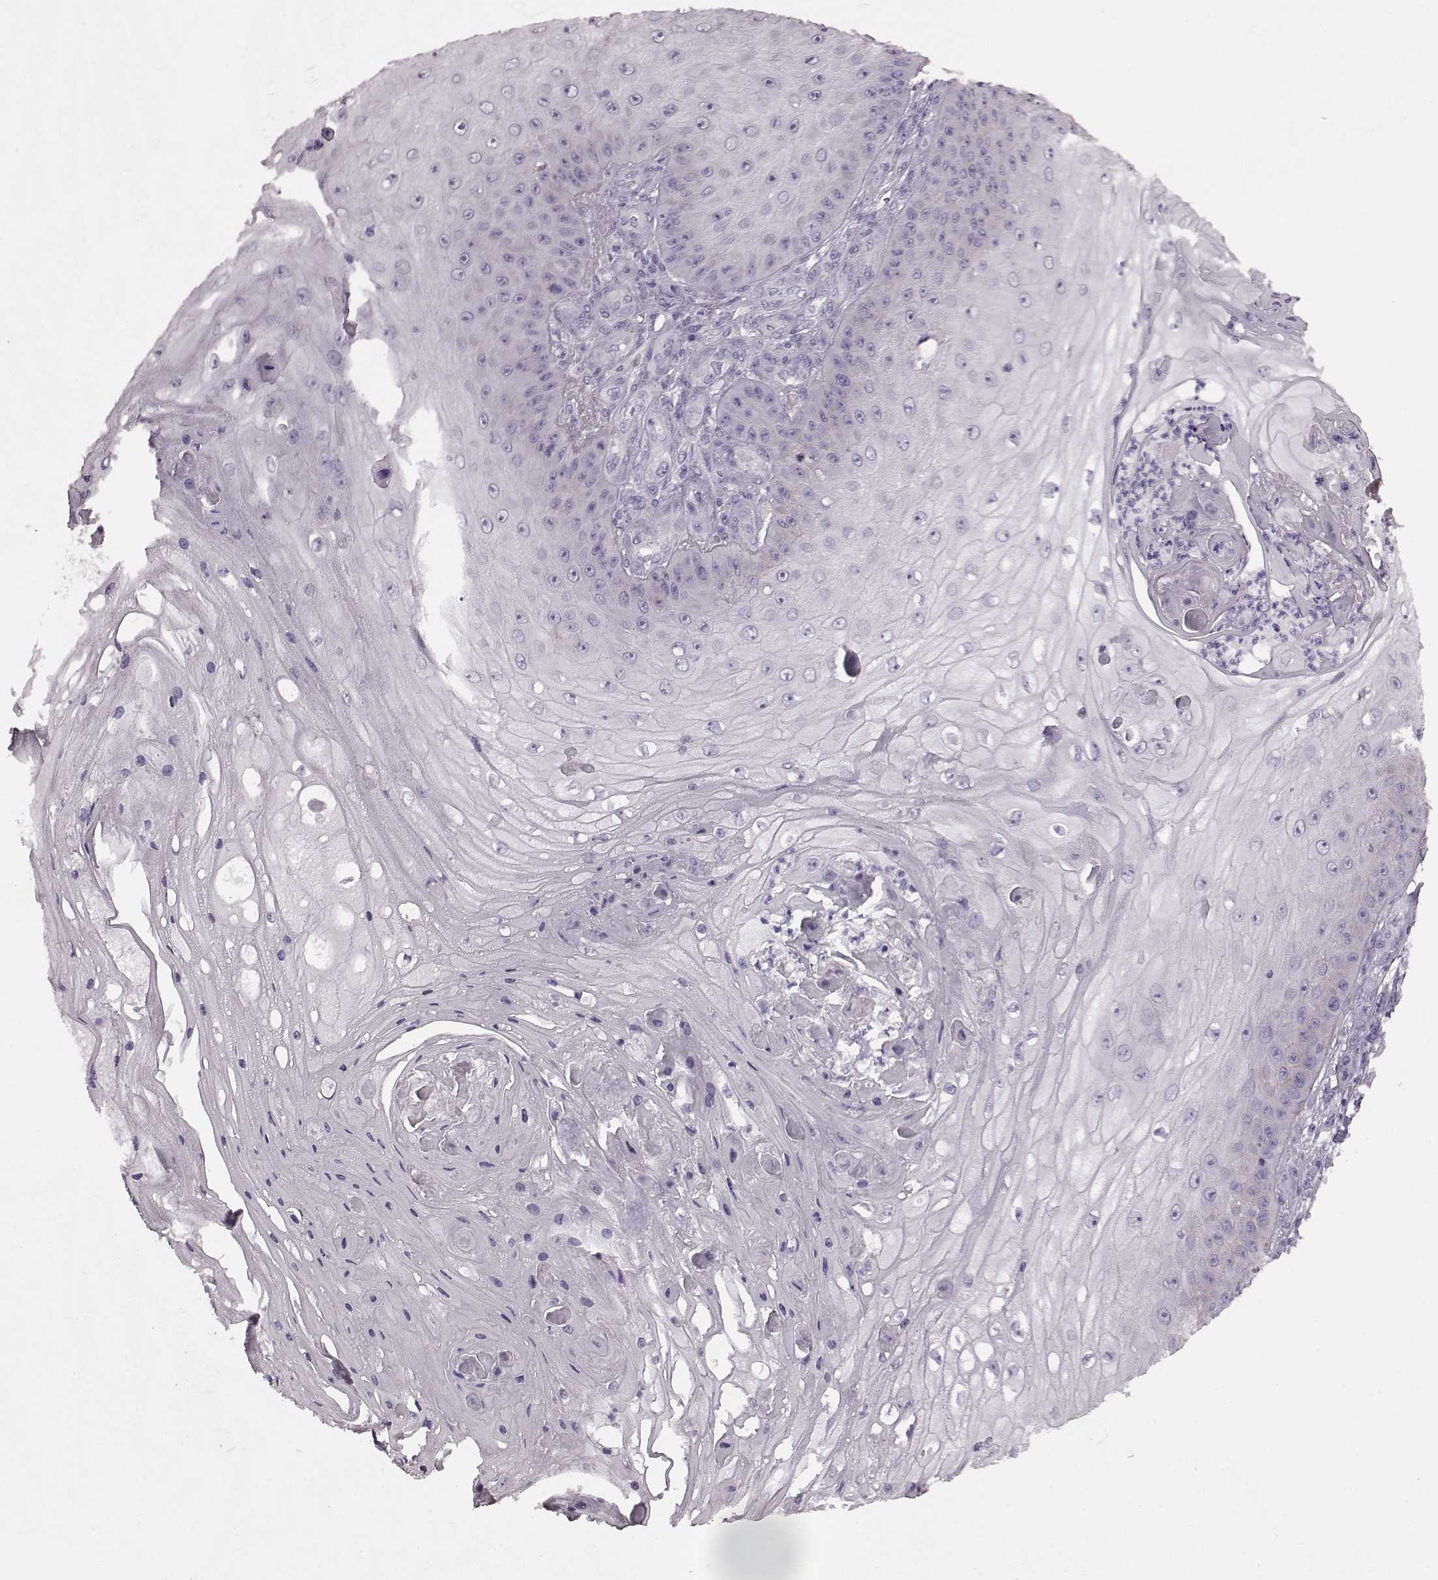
{"staining": {"intensity": "negative", "quantity": "none", "location": "none"}, "tissue": "skin cancer", "cell_type": "Tumor cells", "image_type": "cancer", "snomed": [{"axis": "morphology", "description": "Squamous cell carcinoma, NOS"}, {"axis": "topography", "description": "Skin"}], "caption": "A histopathology image of human skin cancer is negative for staining in tumor cells.", "gene": "CRYBA2", "patient": {"sex": "male", "age": 70}}